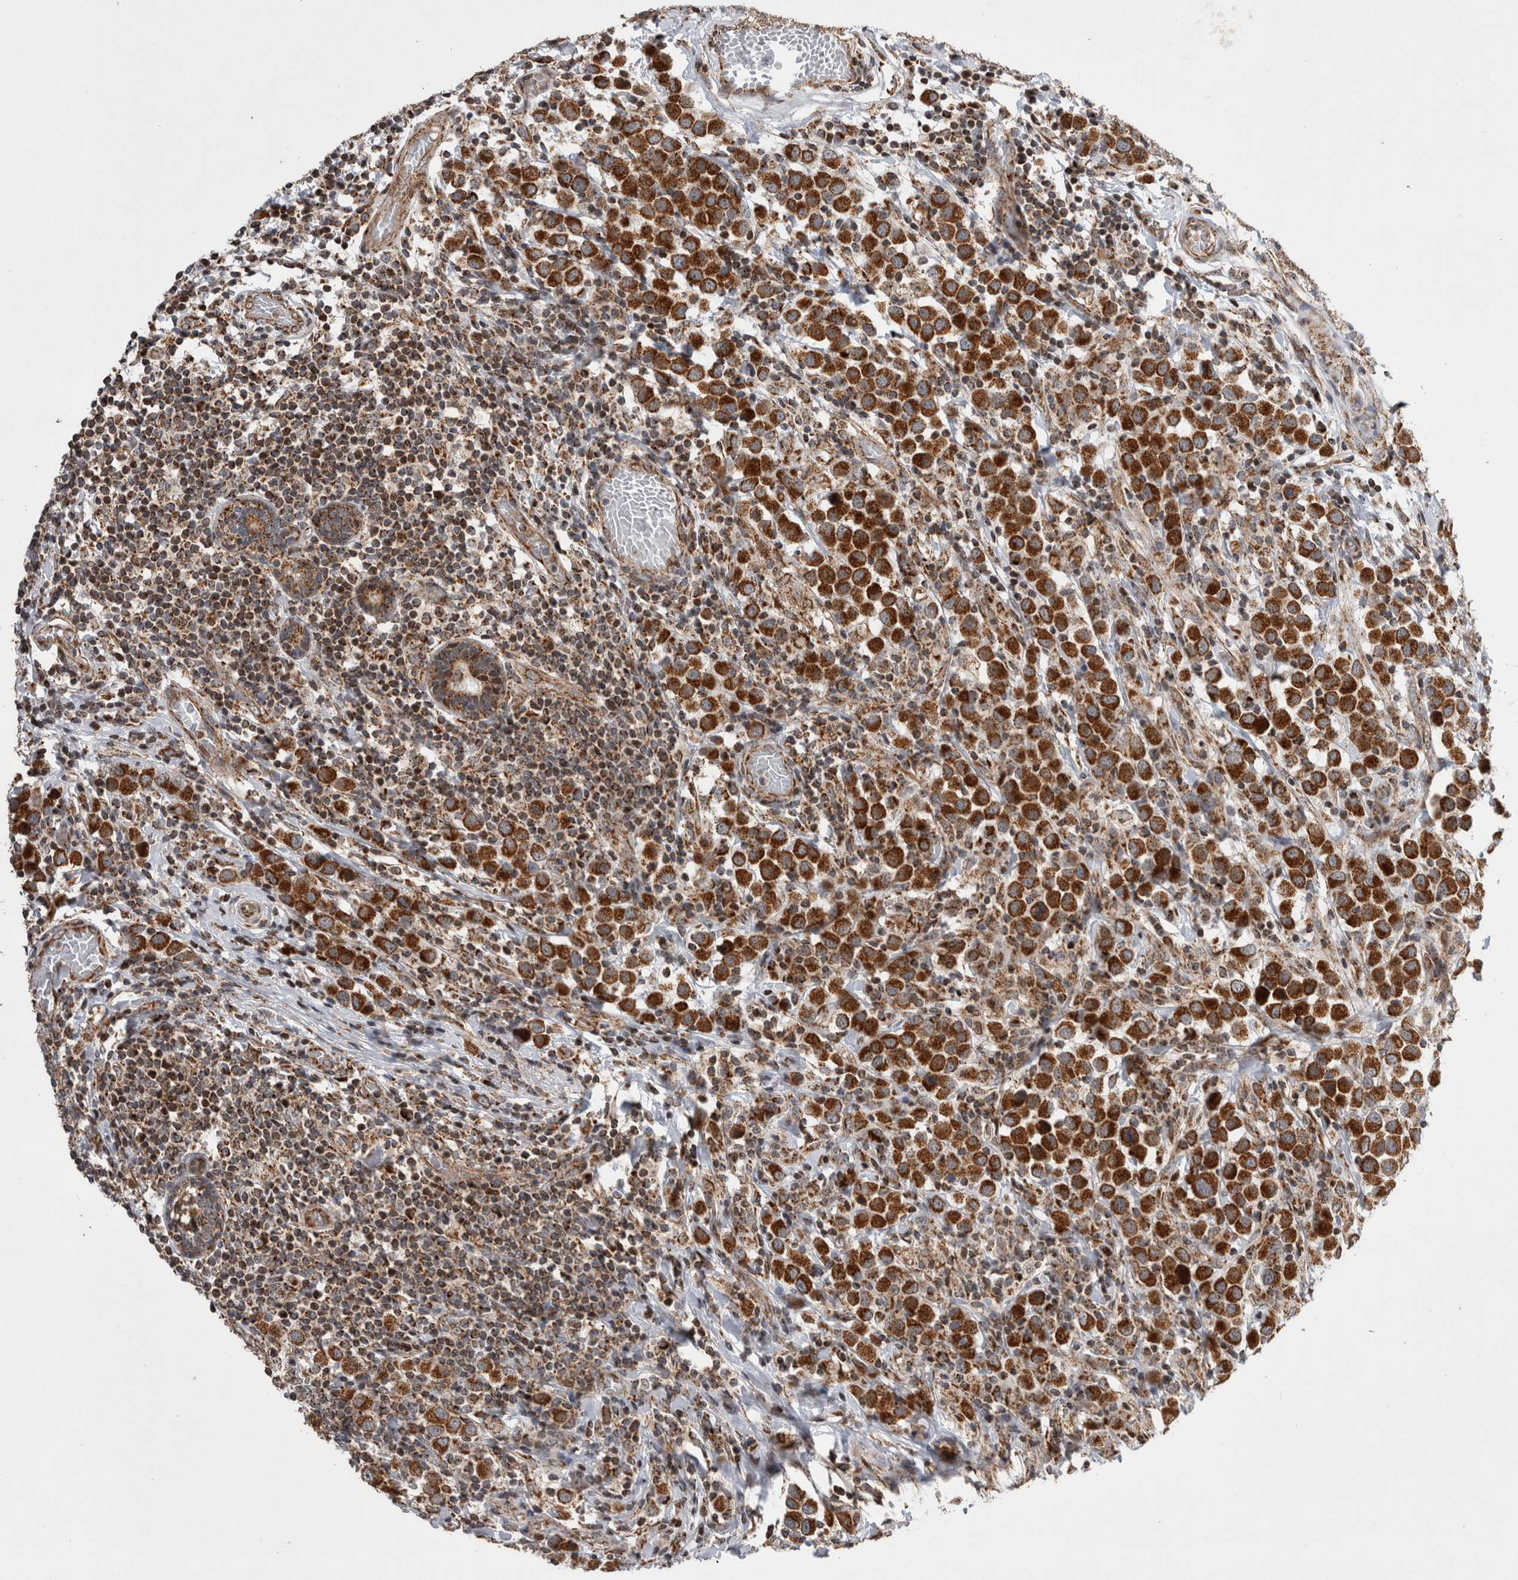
{"staining": {"intensity": "strong", "quantity": ">75%", "location": "cytoplasmic/membranous"}, "tissue": "breast cancer", "cell_type": "Tumor cells", "image_type": "cancer", "snomed": [{"axis": "morphology", "description": "Duct carcinoma"}, {"axis": "topography", "description": "Breast"}], "caption": "Immunohistochemistry (IHC) staining of breast cancer, which reveals high levels of strong cytoplasmic/membranous positivity in approximately >75% of tumor cells indicating strong cytoplasmic/membranous protein staining. The staining was performed using DAB (3,3'-diaminobenzidine) (brown) for protein detection and nuclei were counterstained in hematoxylin (blue).", "gene": "MRPL37", "patient": {"sex": "female", "age": 61}}